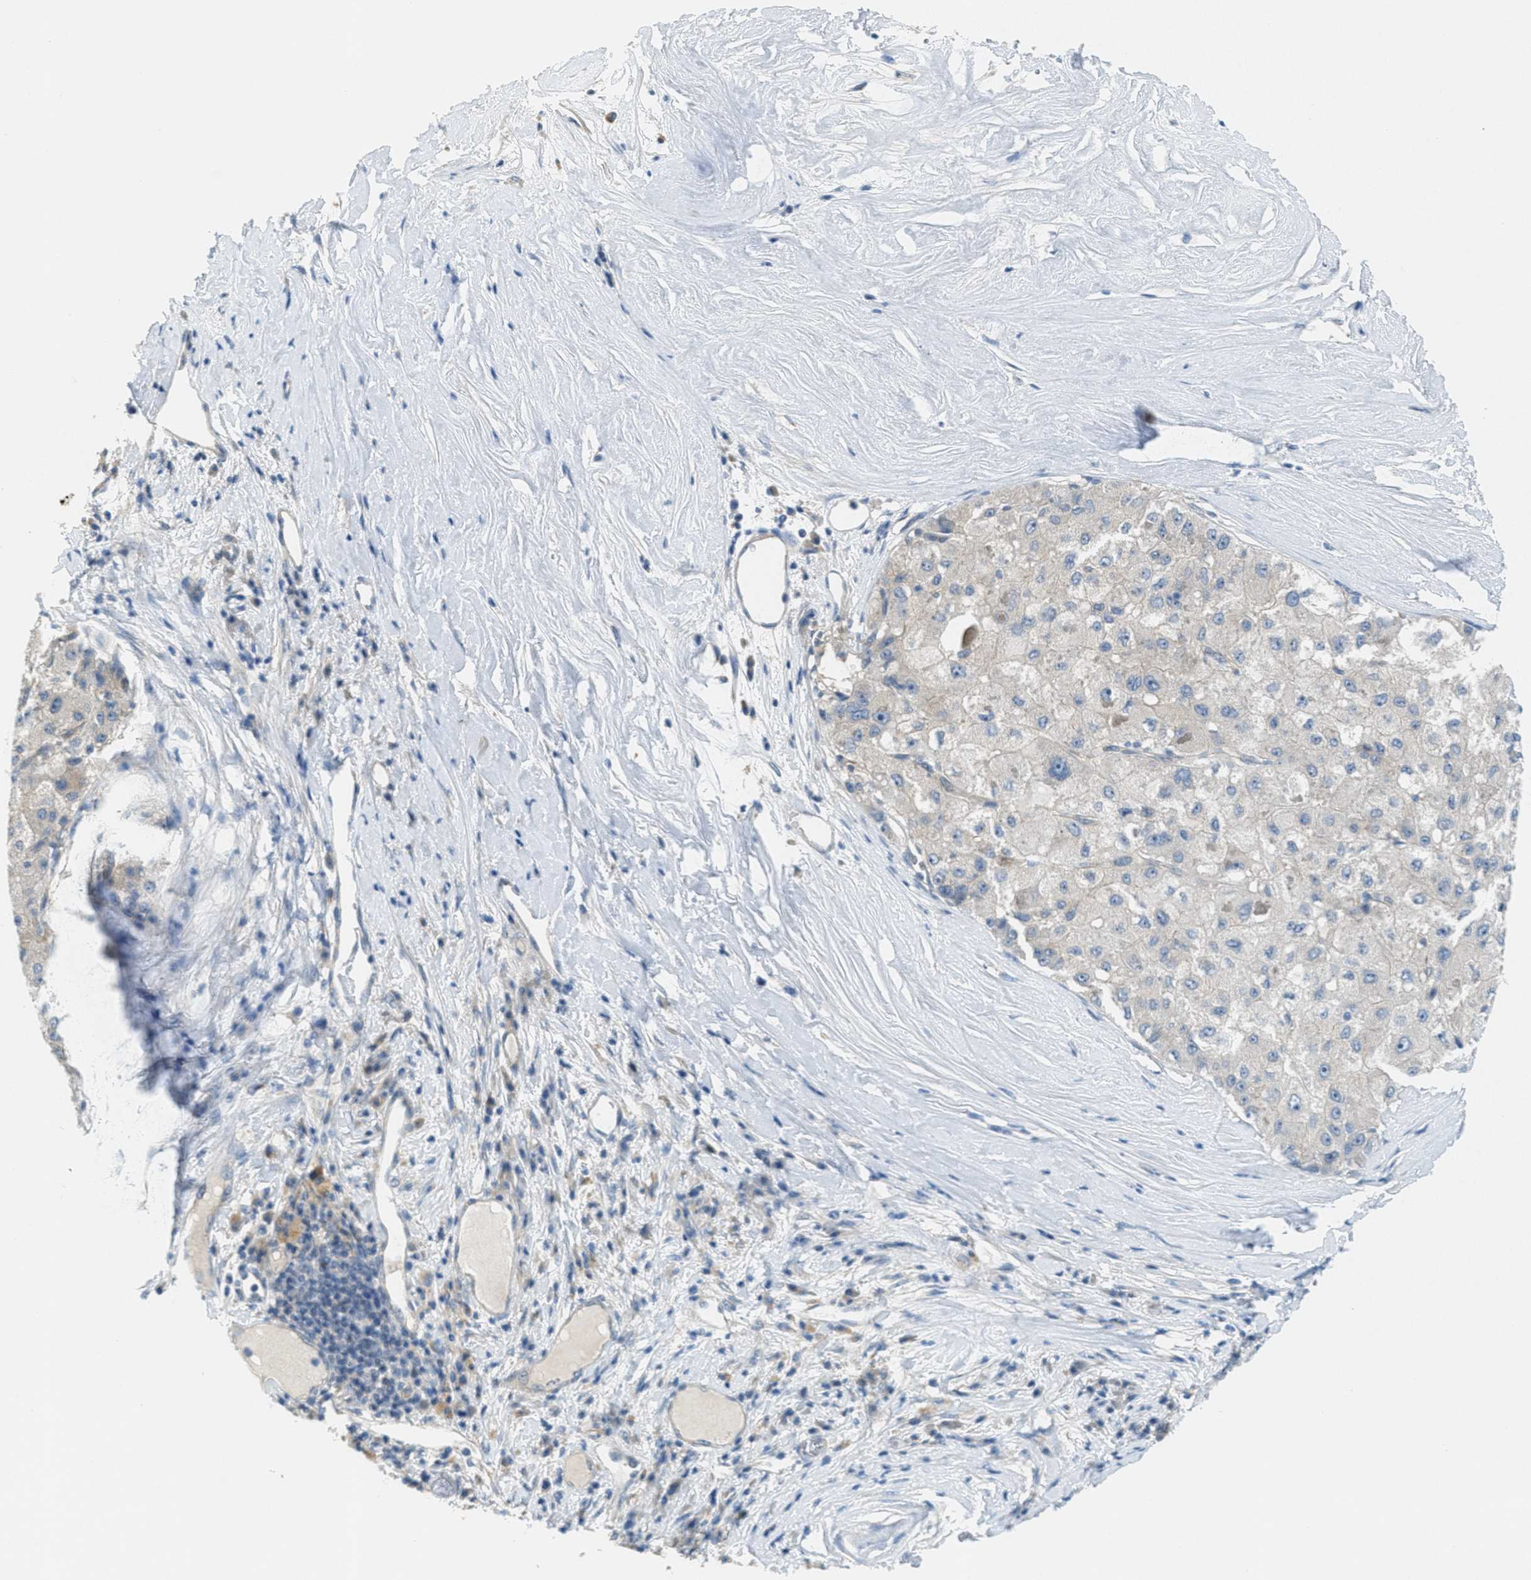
{"staining": {"intensity": "negative", "quantity": "none", "location": "none"}, "tissue": "liver cancer", "cell_type": "Tumor cells", "image_type": "cancer", "snomed": [{"axis": "morphology", "description": "Carcinoma, Hepatocellular, NOS"}, {"axis": "topography", "description": "Liver"}], "caption": "A micrograph of liver cancer stained for a protein exhibits no brown staining in tumor cells.", "gene": "ZFYVE9", "patient": {"sex": "male", "age": 80}}